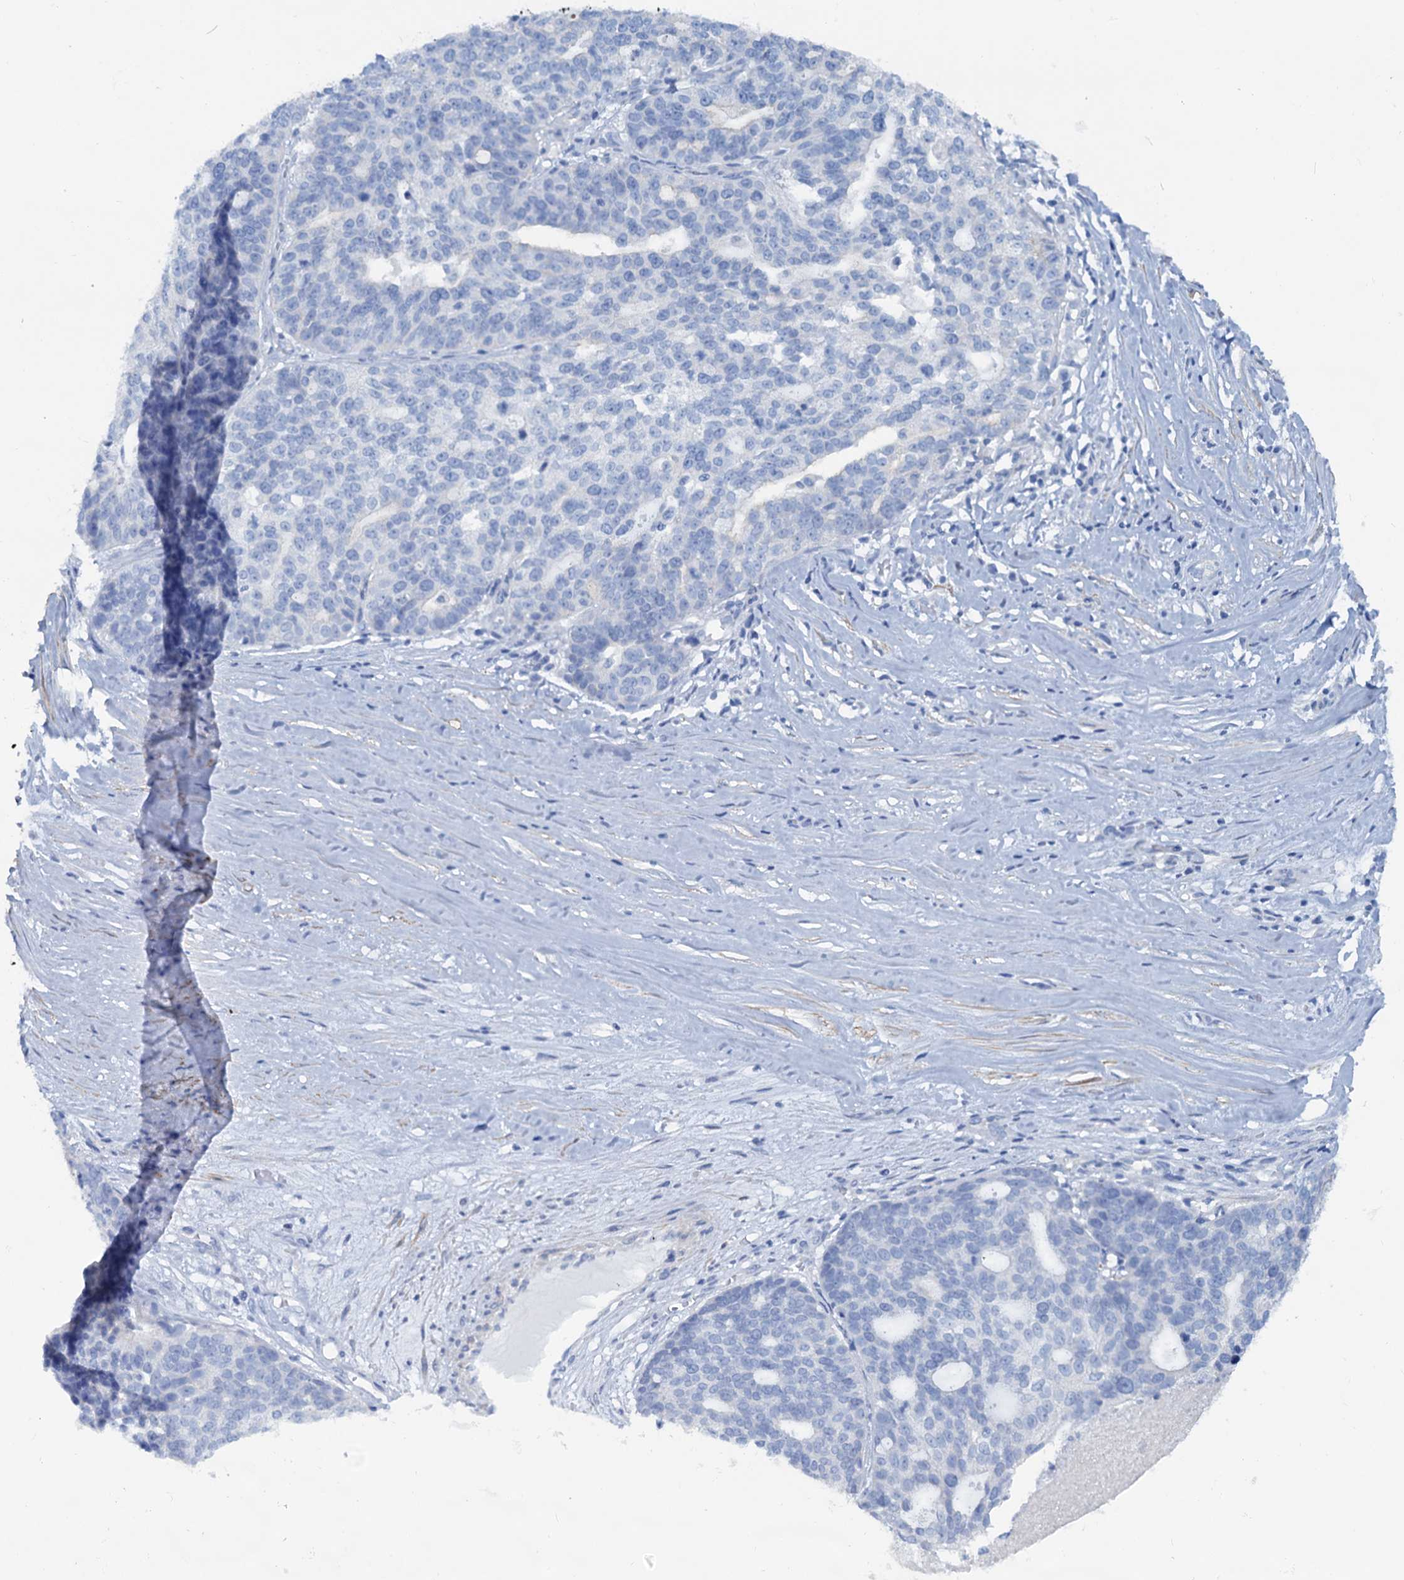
{"staining": {"intensity": "negative", "quantity": "none", "location": "none"}, "tissue": "ovarian cancer", "cell_type": "Tumor cells", "image_type": "cancer", "snomed": [{"axis": "morphology", "description": "Cystadenocarcinoma, serous, NOS"}, {"axis": "topography", "description": "Ovary"}], "caption": "This is a micrograph of immunohistochemistry staining of ovarian cancer, which shows no expression in tumor cells. (Brightfield microscopy of DAB immunohistochemistry at high magnification).", "gene": "SLC1A3", "patient": {"sex": "female", "age": 59}}